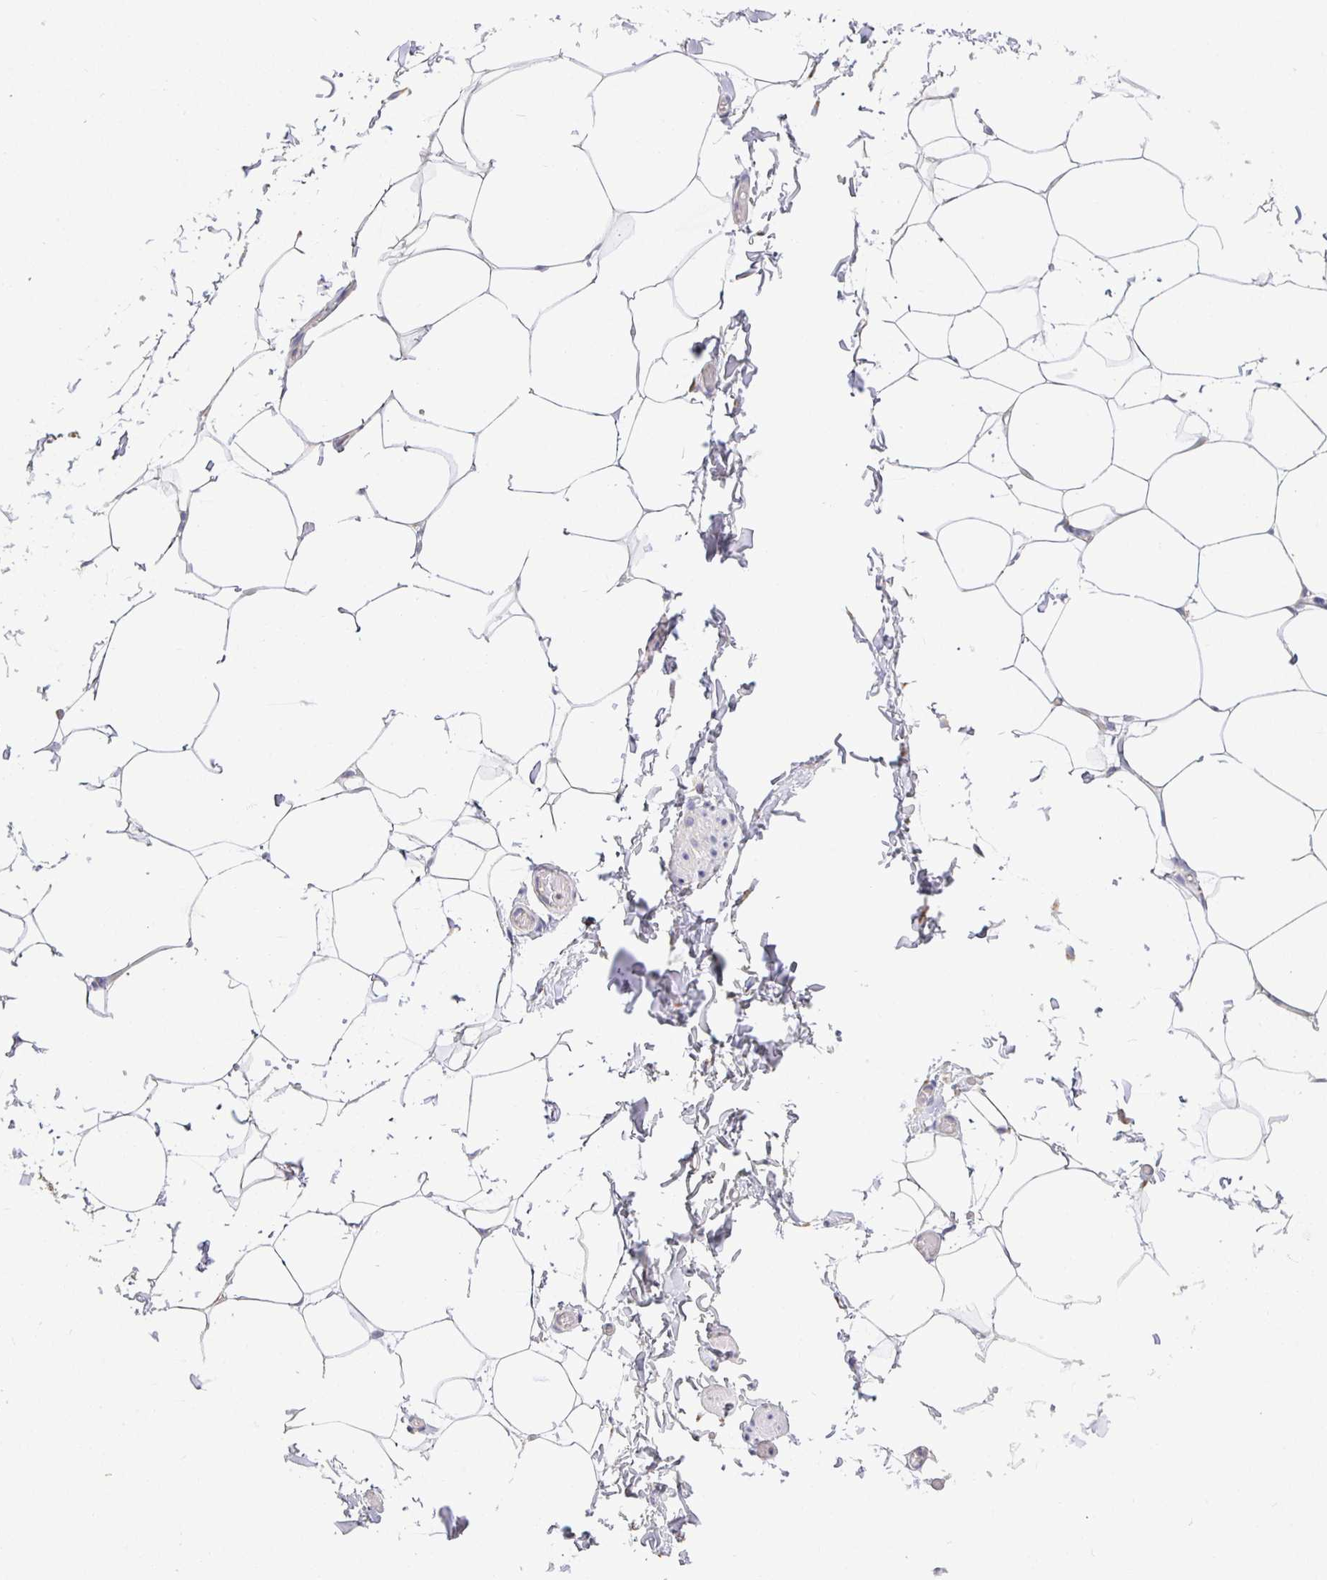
{"staining": {"intensity": "negative", "quantity": "none", "location": "none"}, "tissue": "adipose tissue", "cell_type": "Adipocytes", "image_type": "normal", "snomed": [{"axis": "morphology", "description": "Normal tissue, NOS"}, {"axis": "topography", "description": "Soft tissue"}, {"axis": "topography", "description": "Adipose tissue"}, {"axis": "topography", "description": "Vascular tissue"}, {"axis": "topography", "description": "Peripheral nerve tissue"}], "caption": "Immunohistochemistry image of normal adipose tissue: human adipose tissue stained with DAB (3,3'-diaminobenzidine) demonstrates no significant protein expression in adipocytes. The staining is performed using DAB brown chromogen with nuclei counter-stained in using hematoxylin.", "gene": "OPALIN", "patient": {"sex": "male", "age": 29}}